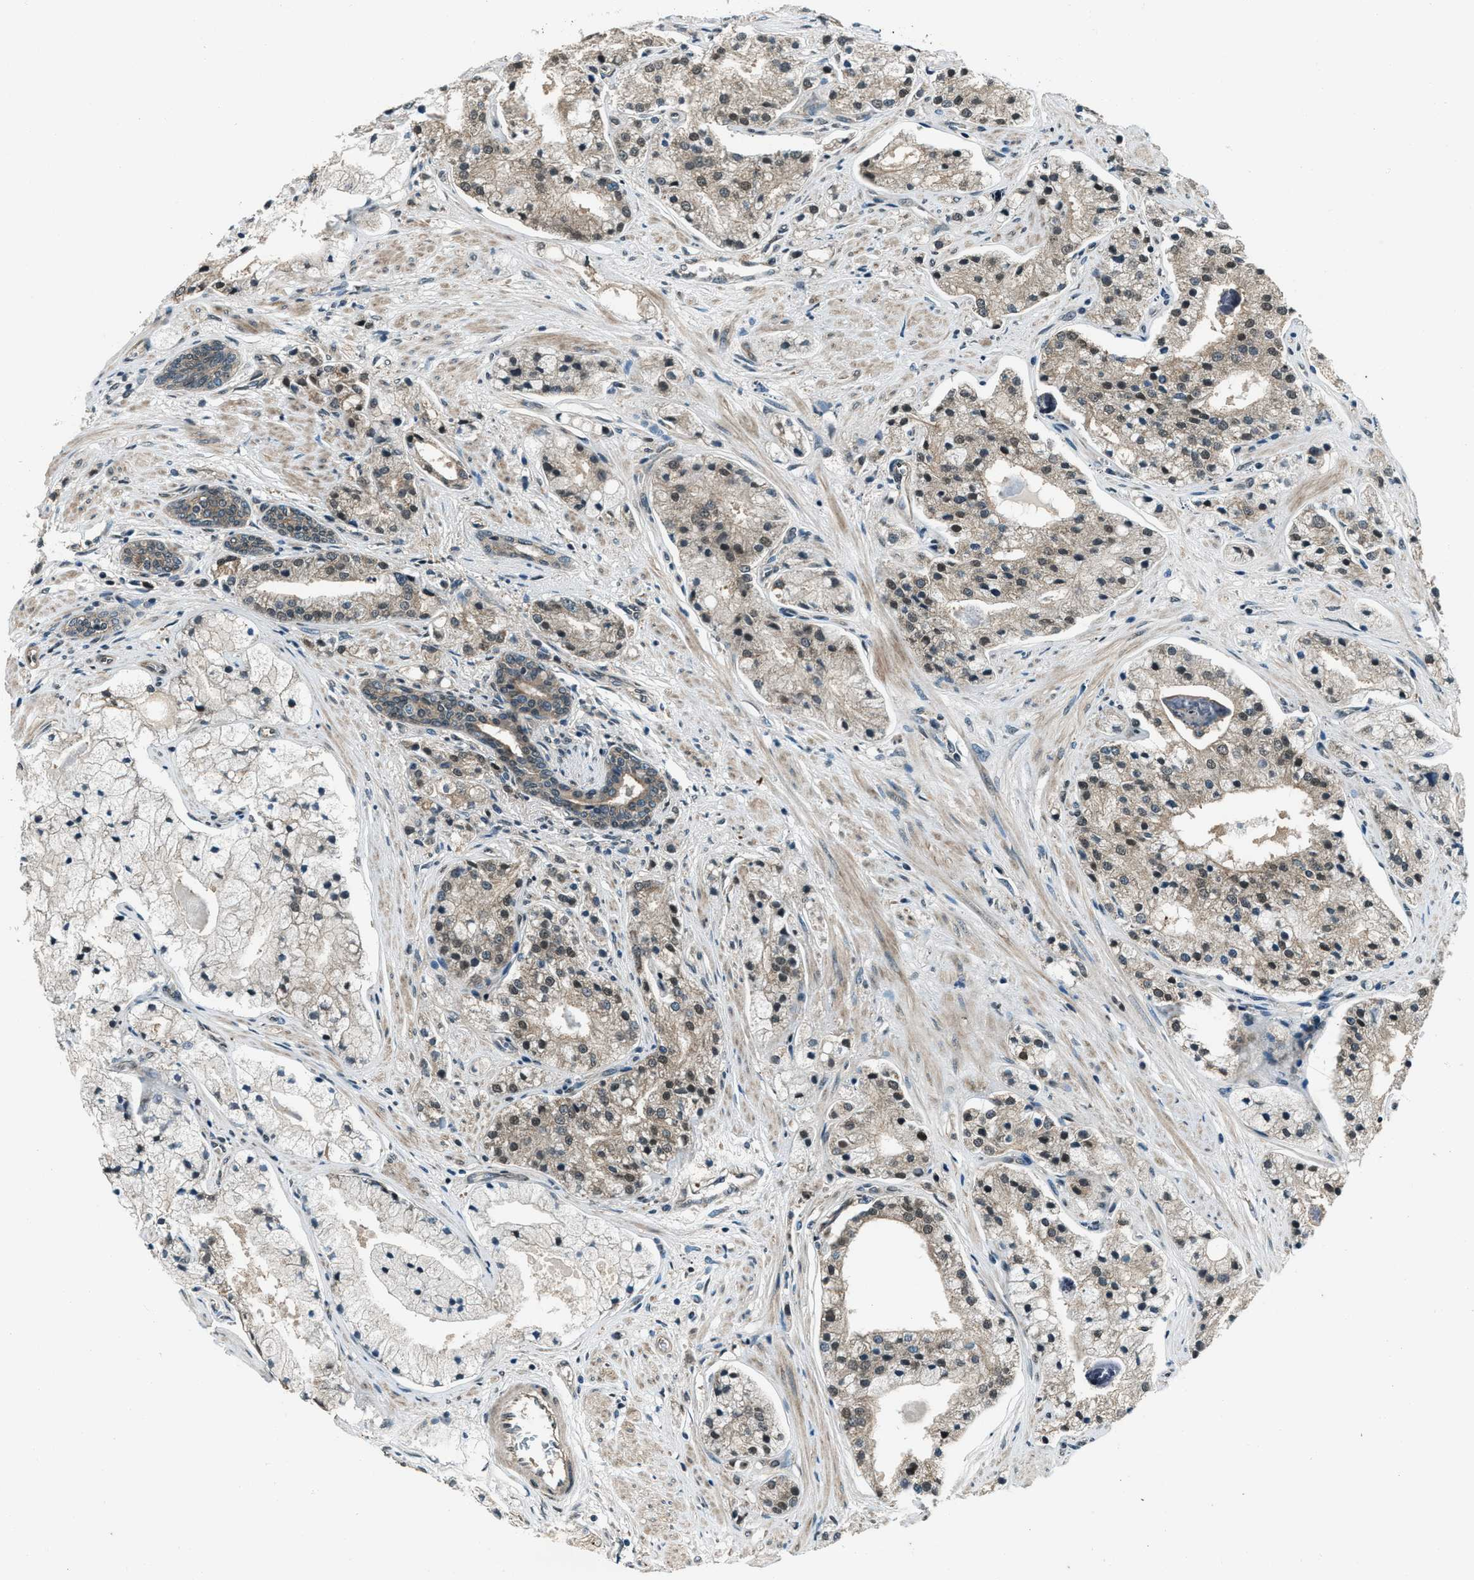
{"staining": {"intensity": "weak", "quantity": ">75%", "location": "cytoplasmic/membranous"}, "tissue": "prostate cancer", "cell_type": "Tumor cells", "image_type": "cancer", "snomed": [{"axis": "morphology", "description": "Adenocarcinoma, High grade"}, {"axis": "topography", "description": "Prostate"}], "caption": "Protein staining of prostate cancer tissue shows weak cytoplasmic/membranous staining in about >75% of tumor cells. The staining was performed using DAB (3,3'-diaminobenzidine) to visualize the protein expression in brown, while the nuclei were stained in blue with hematoxylin (Magnification: 20x).", "gene": "SVIL", "patient": {"sex": "male", "age": 50}}